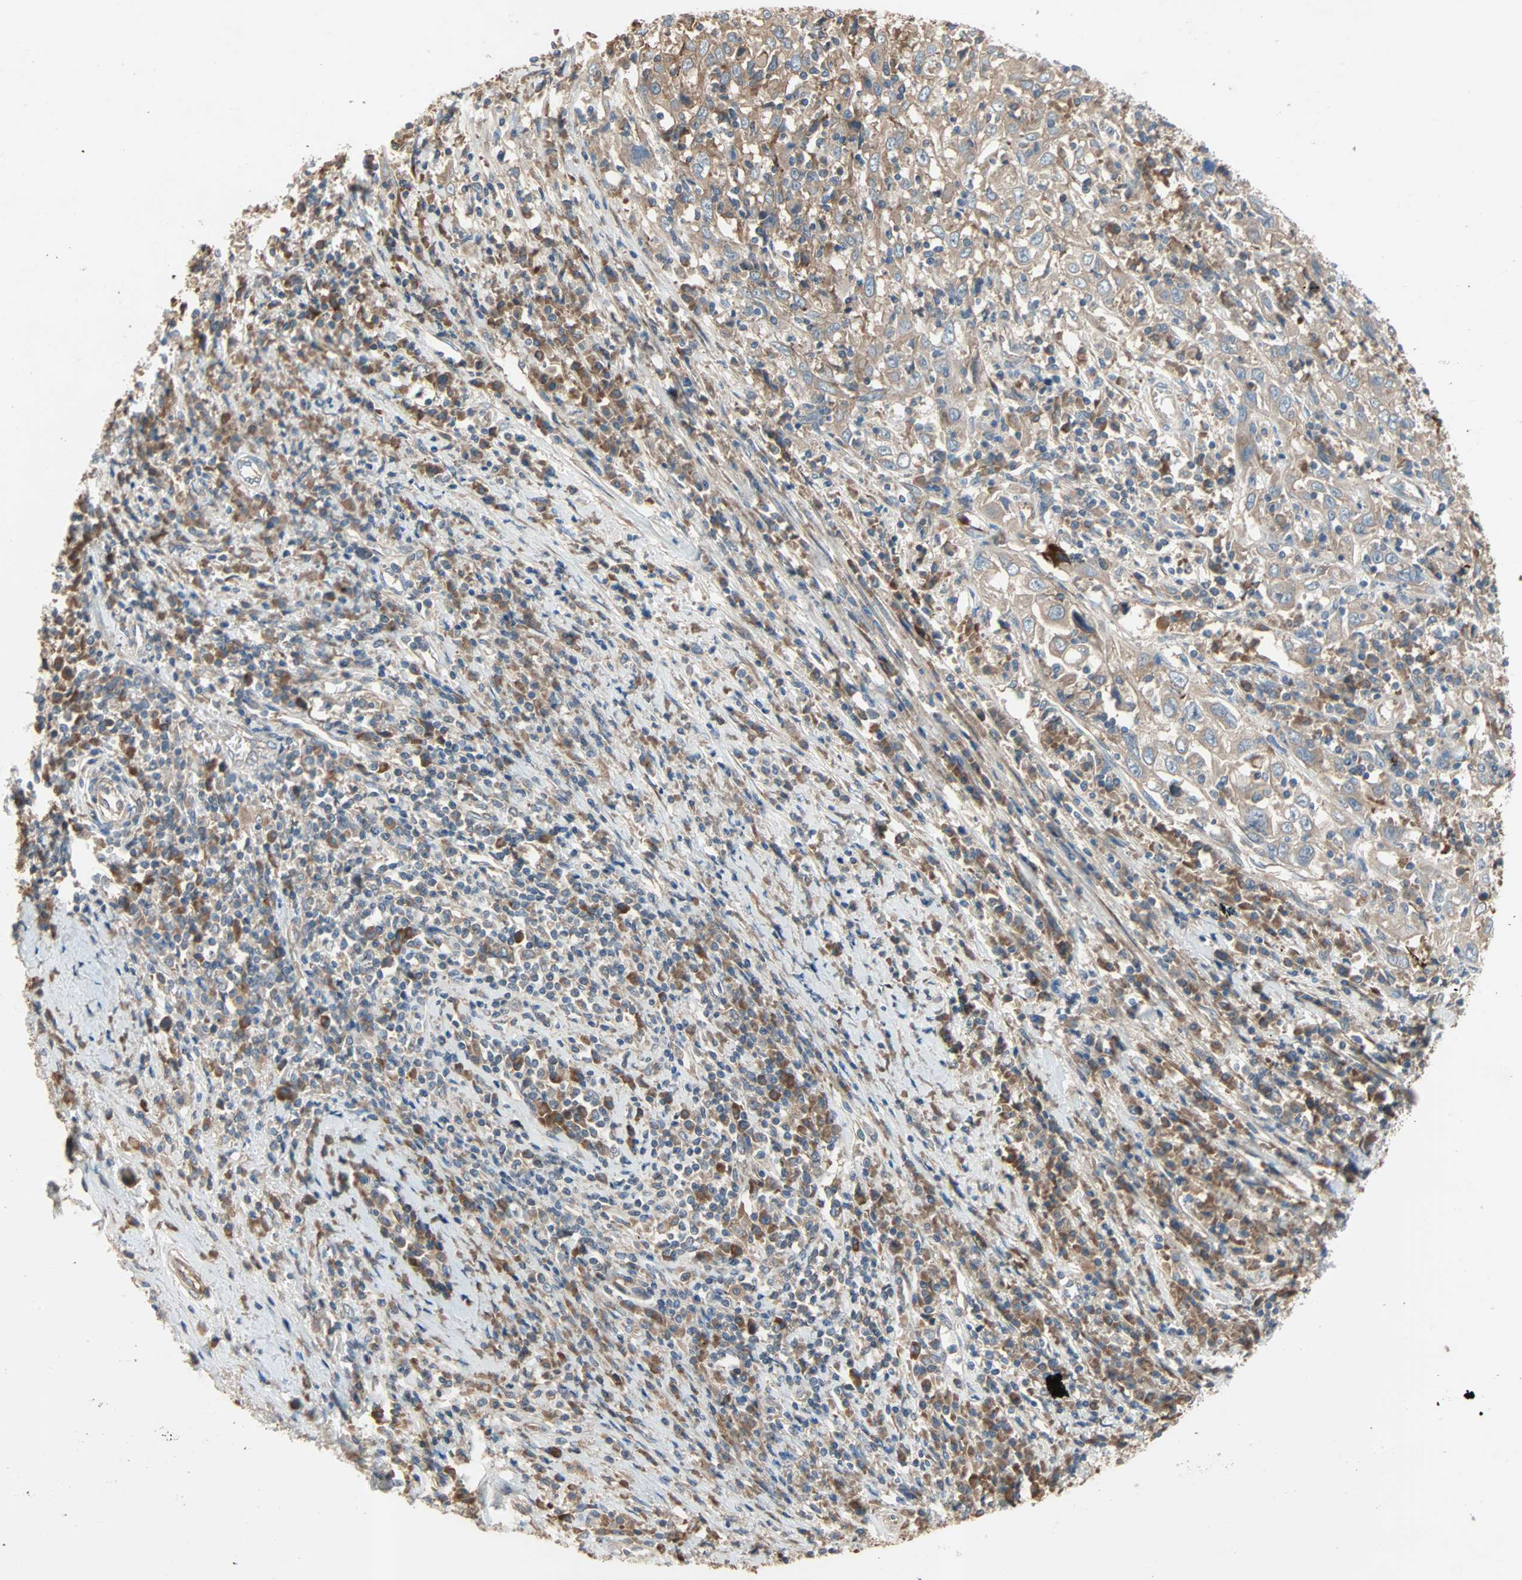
{"staining": {"intensity": "weak", "quantity": ">75%", "location": "cytoplasmic/membranous"}, "tissue": "cervical cancer", "cell_type": "Tumor cells", "image_type": "cancer", "snomed": [{"axis": "morphology", "description": "Squamous cell carcinoma, NOS"}, {"axis": "topography", "description": "Cervix"}], "caption": "Squamous cell carcinoma (cervical) tissue reveals weak cytoplasmic/membranous positivity in approximately >75% of tumor cells", "gene": "XYLT1", "patient": {"sex": "female", "age": 46}}